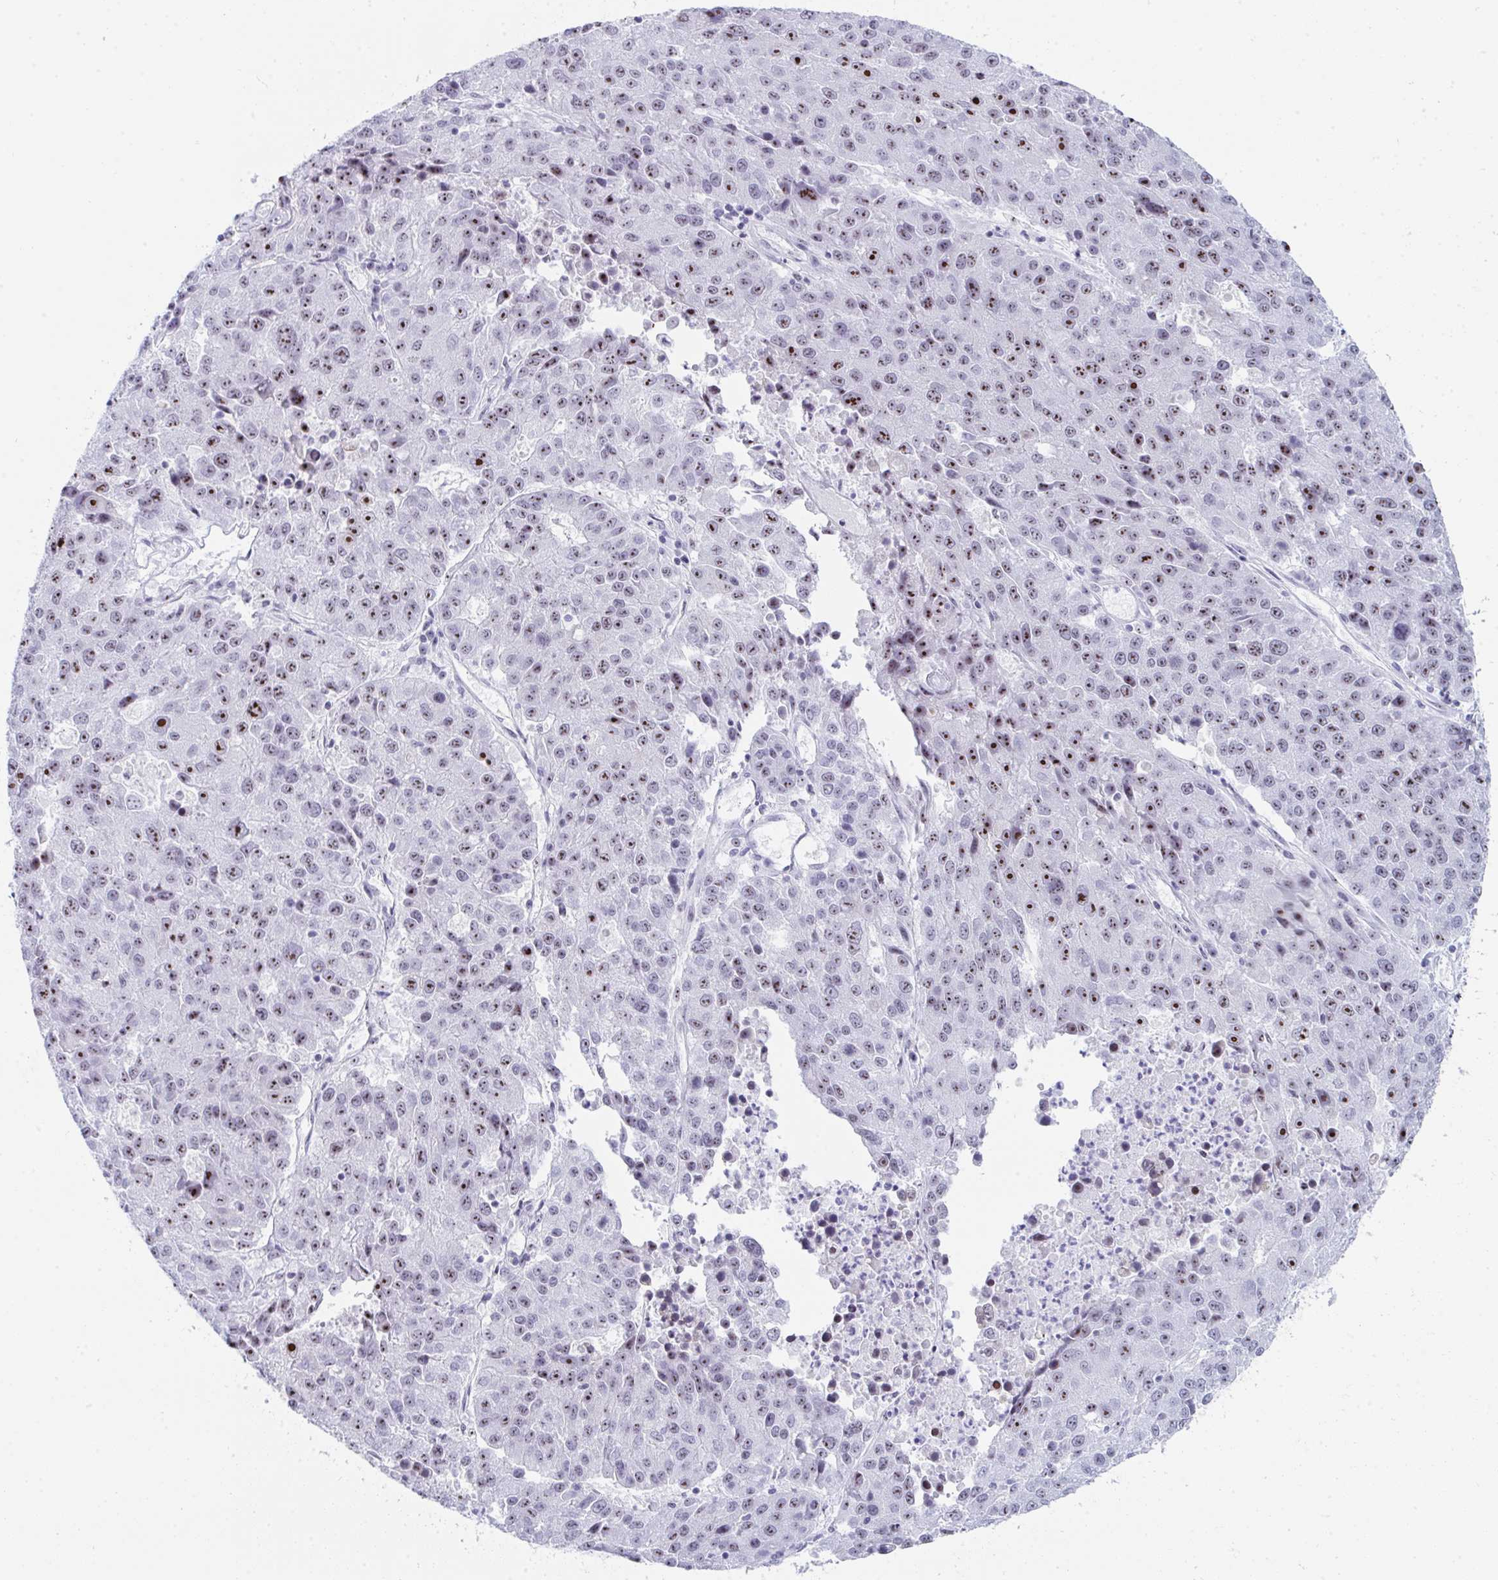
{"staining": {"intensity": "moderate", "quantity": ">75%", "location": "nuclear"}, "tissue": "stomach cancer", "cell_type": "Tumor cells", "image_type": "cancer", "snomed": [{"axis": "morphology", "description": "Adenocarcinoma, NOS"}, {"axis": "topography", "description": "Stomach"}], "caption": "A brown stain labels moderate nuclear staining of a protein in human stomach cancer (adenocarcinoma) tumor cells.", "gene": "NOP10", "patient": {"sex": "male", "age": 71}}